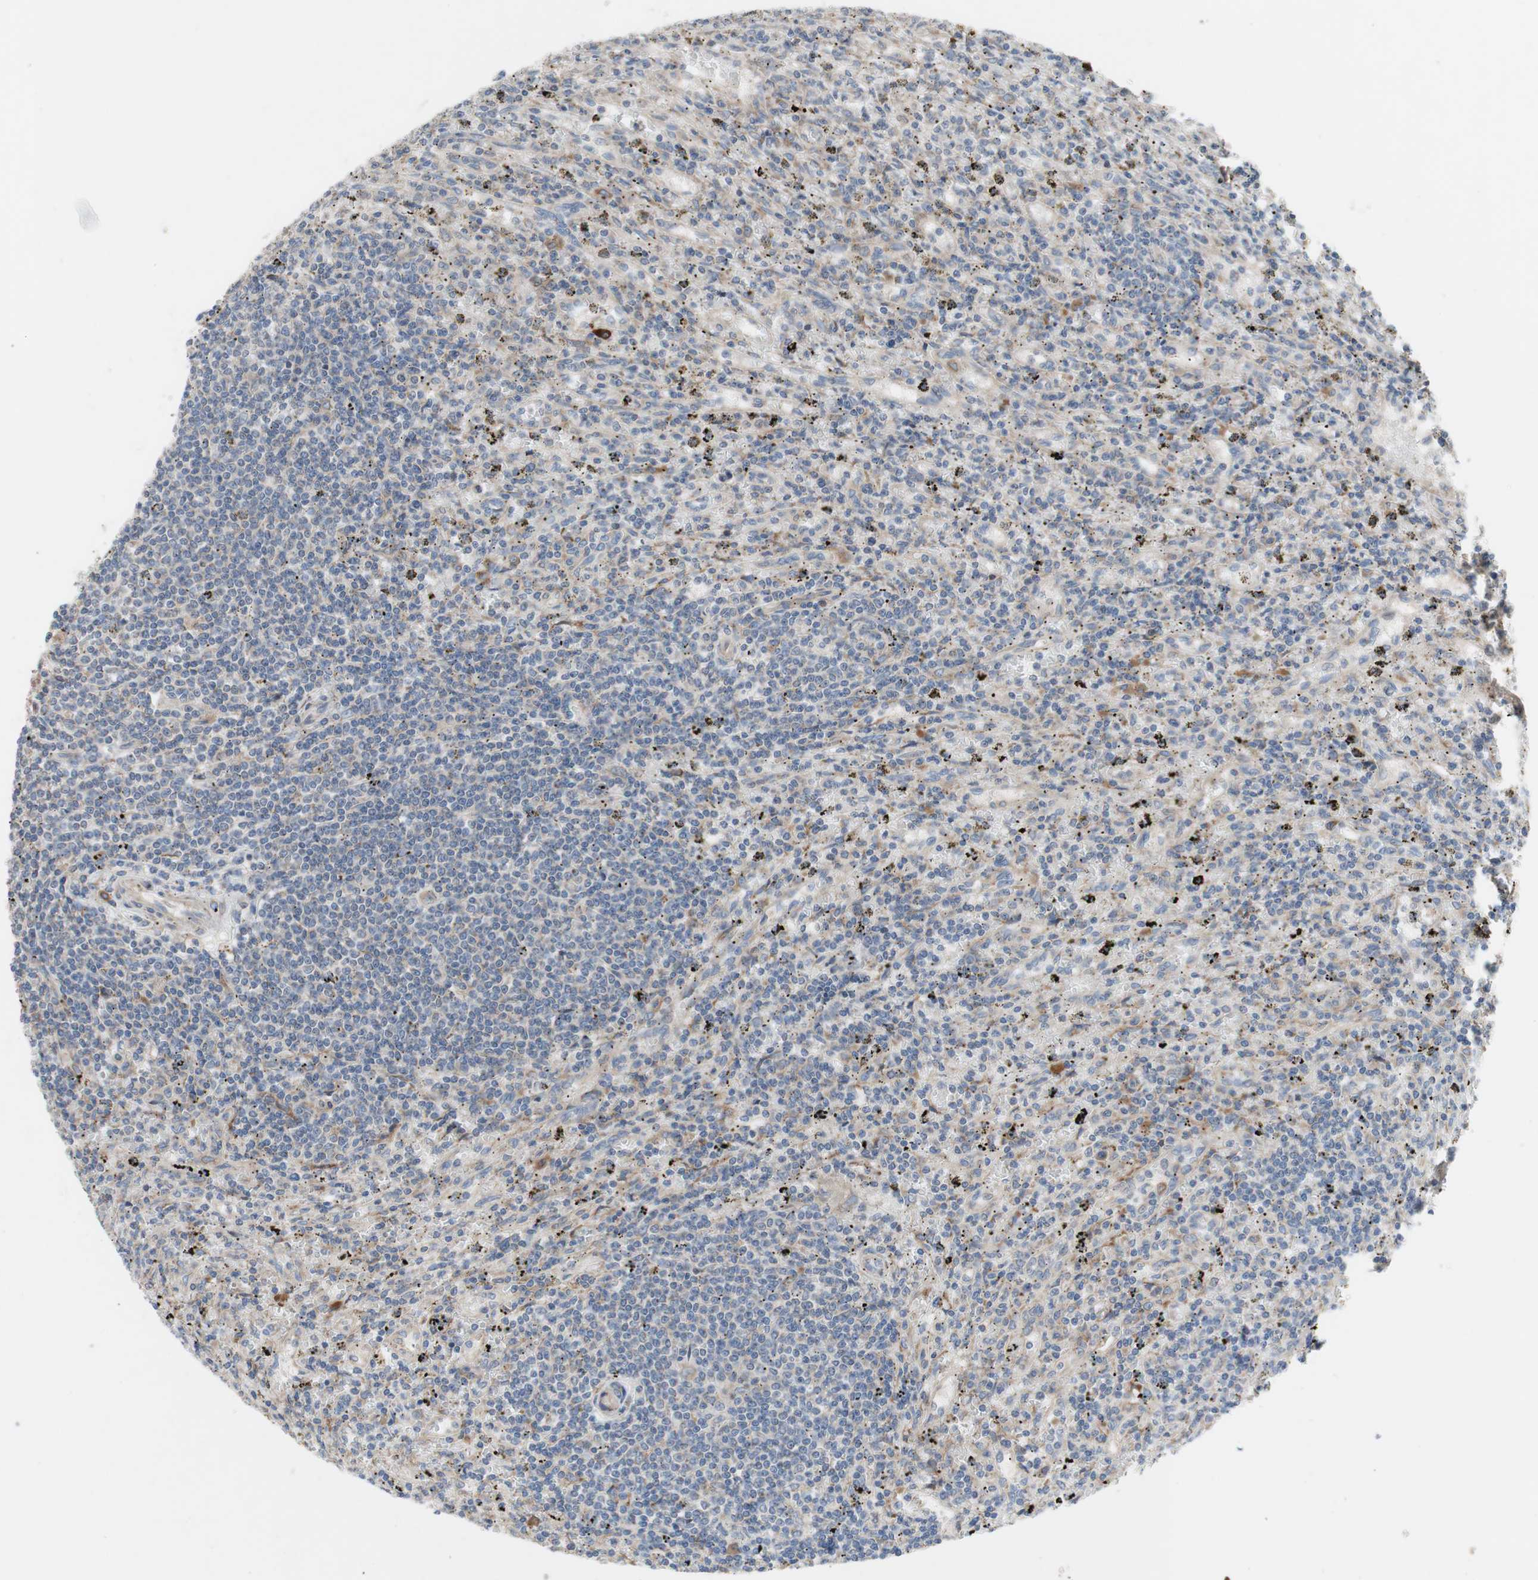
{"staining": {"intensity": "negative", "quantity": "none", "location": "none"}, "tissue": "lymphoma", "cell_type": "Tumor cells", "image_type": "cancer", "snomed": [{"axis": "morphology", "description": "Malignant lymphoma, non-Hodgkin's type, Low grade"}, {"axis": "topography", "description": "Spleen"}], "caption": "An image of malignant lymphoma, non-Hodgkin's type (low-grade) stained for a protein reveals no brown staining in tumor cells. (Immunohistochemistry (ihc), brightfield microscopy, high magnification).", "gene": "TTC14", "patient": {"sex": "male", "age": 76}}